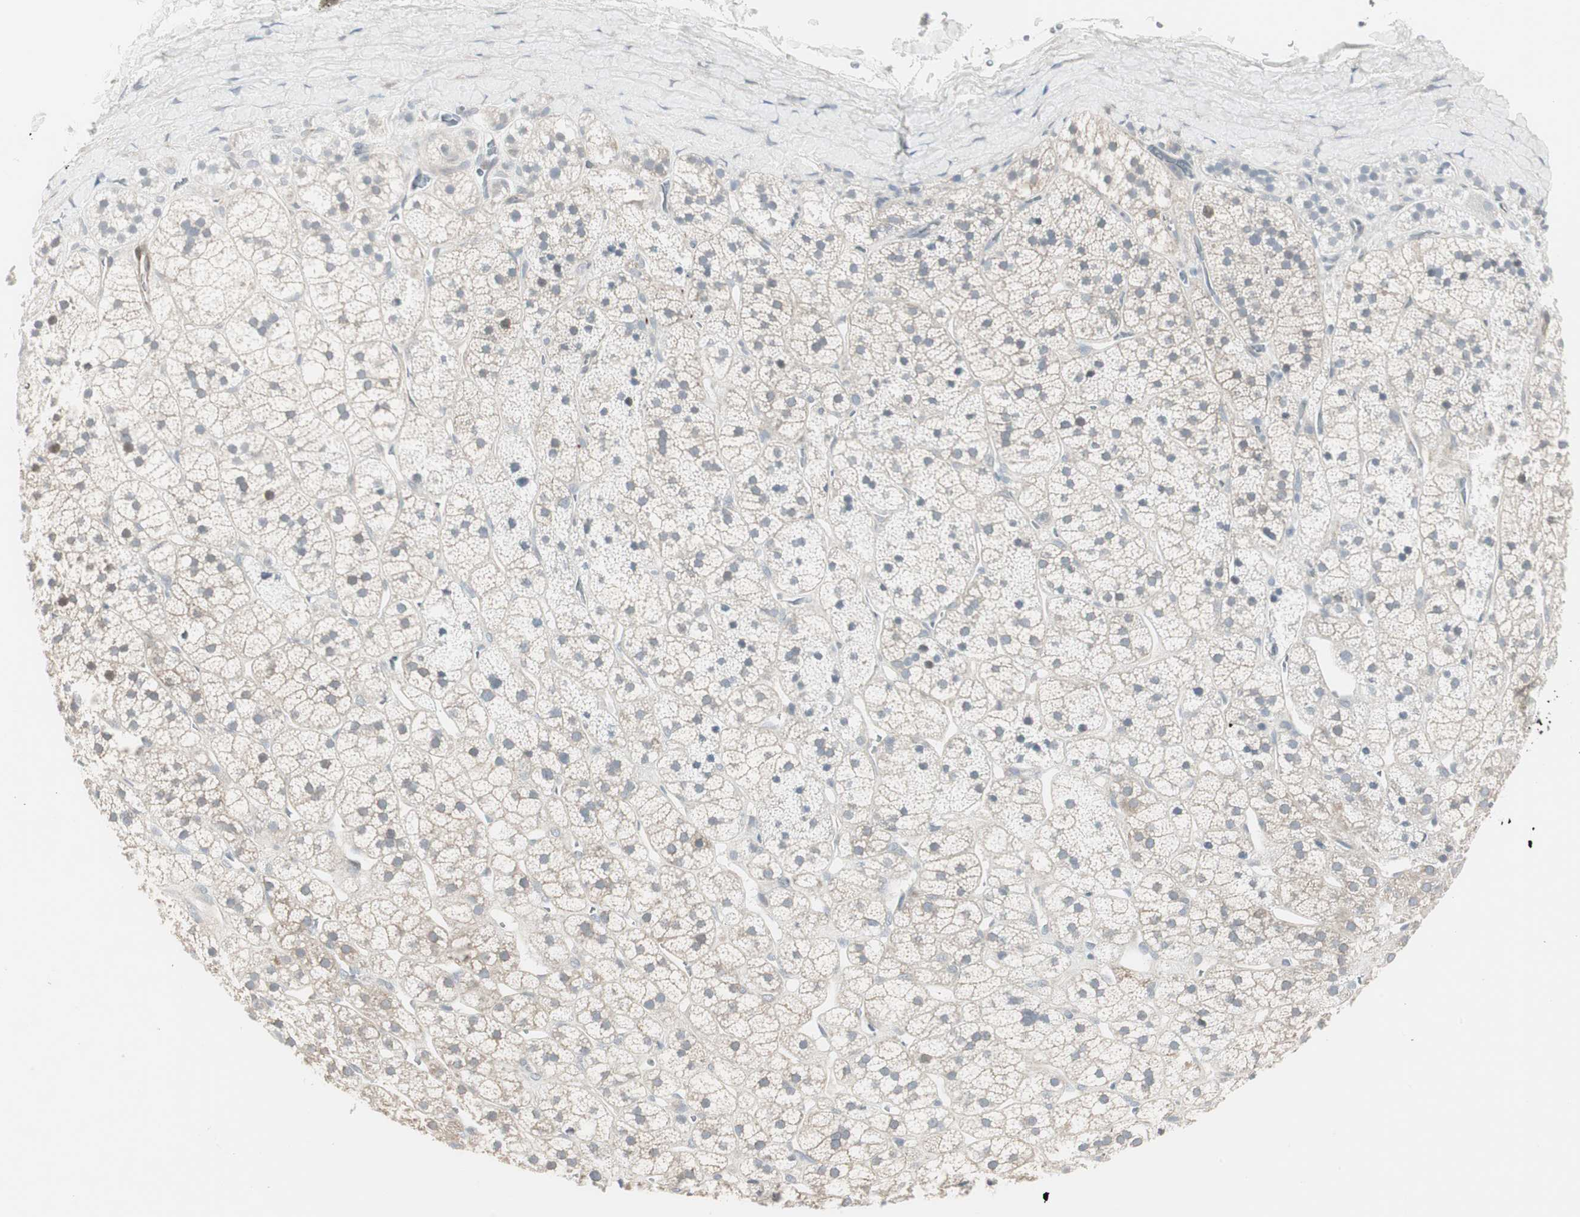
{"staining": {"intensity": "negative", "quantity": "none", "location": "none"}, "tissue": "adrenal gland", "cell_type": "Glandular cells", "image_type": "normal", "snomed": [{"axis": "morphology", "description": "Normal tissue, NOS"}, {"axis": "topography", "description": "Adrenal gland"}], "caption": "Immunohistochemistry (IHC) photomicrograph of normal adrenal gland: human adrenal gland stained with DAB (3,3'-diaminobenzidine) reveals no significant protein positivity in glandular cells. The staining is performed using DAB brown chromogen with nuclei counter-stained in using hematoxylin.", "gene": "DMPK", "patient": {"sex": "male", "age": 56}}